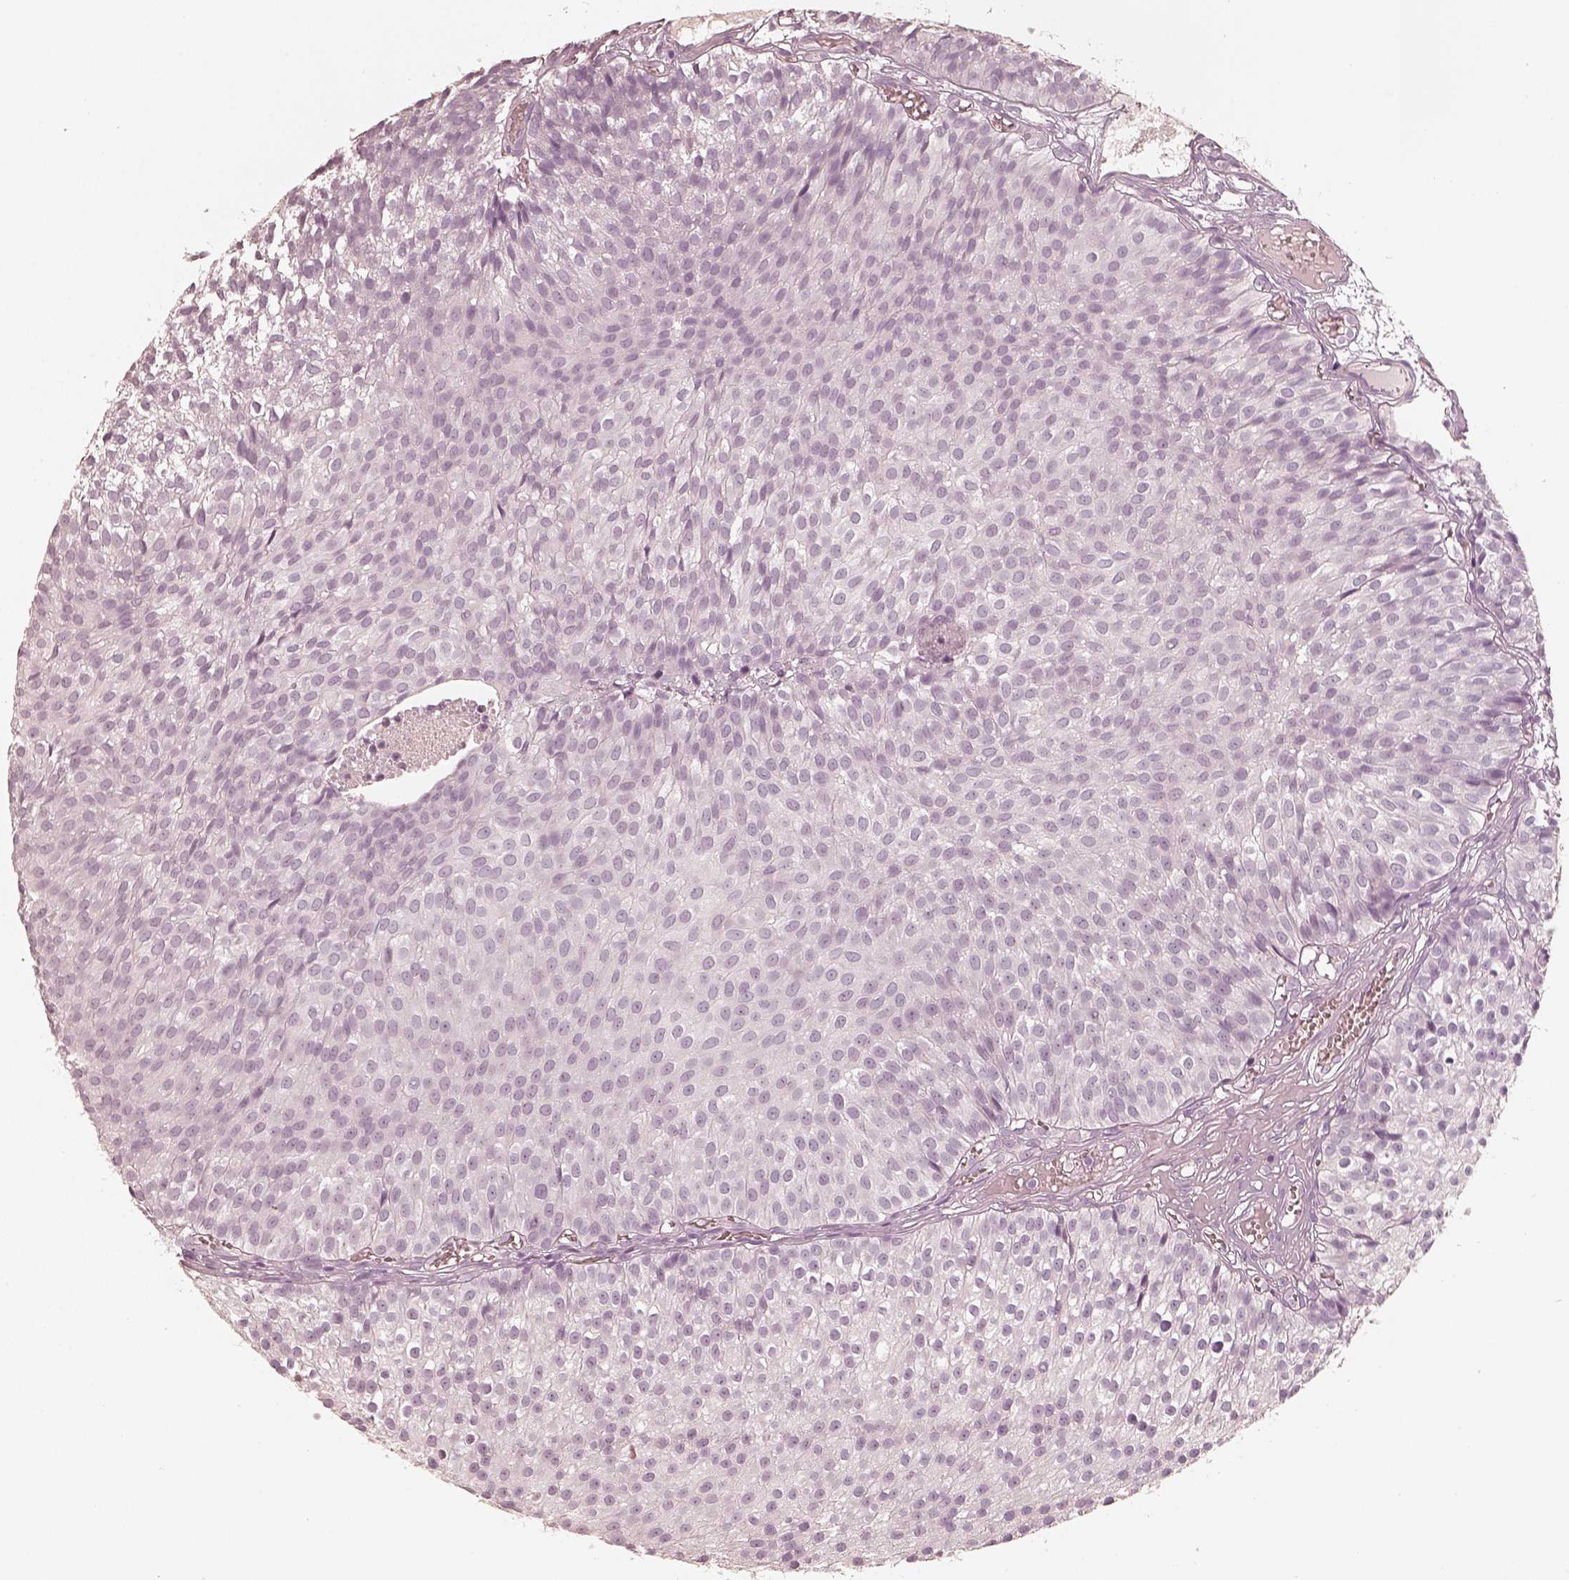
{"staining": {"intensity": "negative", "quantity": "none", "location": "none"}, "tissue": "urothelial cancer", "cell_type": "Tumor cells", "image_type": "cancer", "snomed": [{"axis": "morphology", "description": "Urothelial carcinoma, Low grade"}, {"axis": "topography", "description": "Urinary bladder"}], "caption": "Immunohistochemical staining of human urothelial cancer shows no significant positivity in tumor cells. The staining was performed using DAB to visualize the protein expression in brown, while the nuclei were stained in blue with hematoxylin (Magnification: 20x).", "gene": "KRT82", "patient": {"sex": "male", "age": 63}}